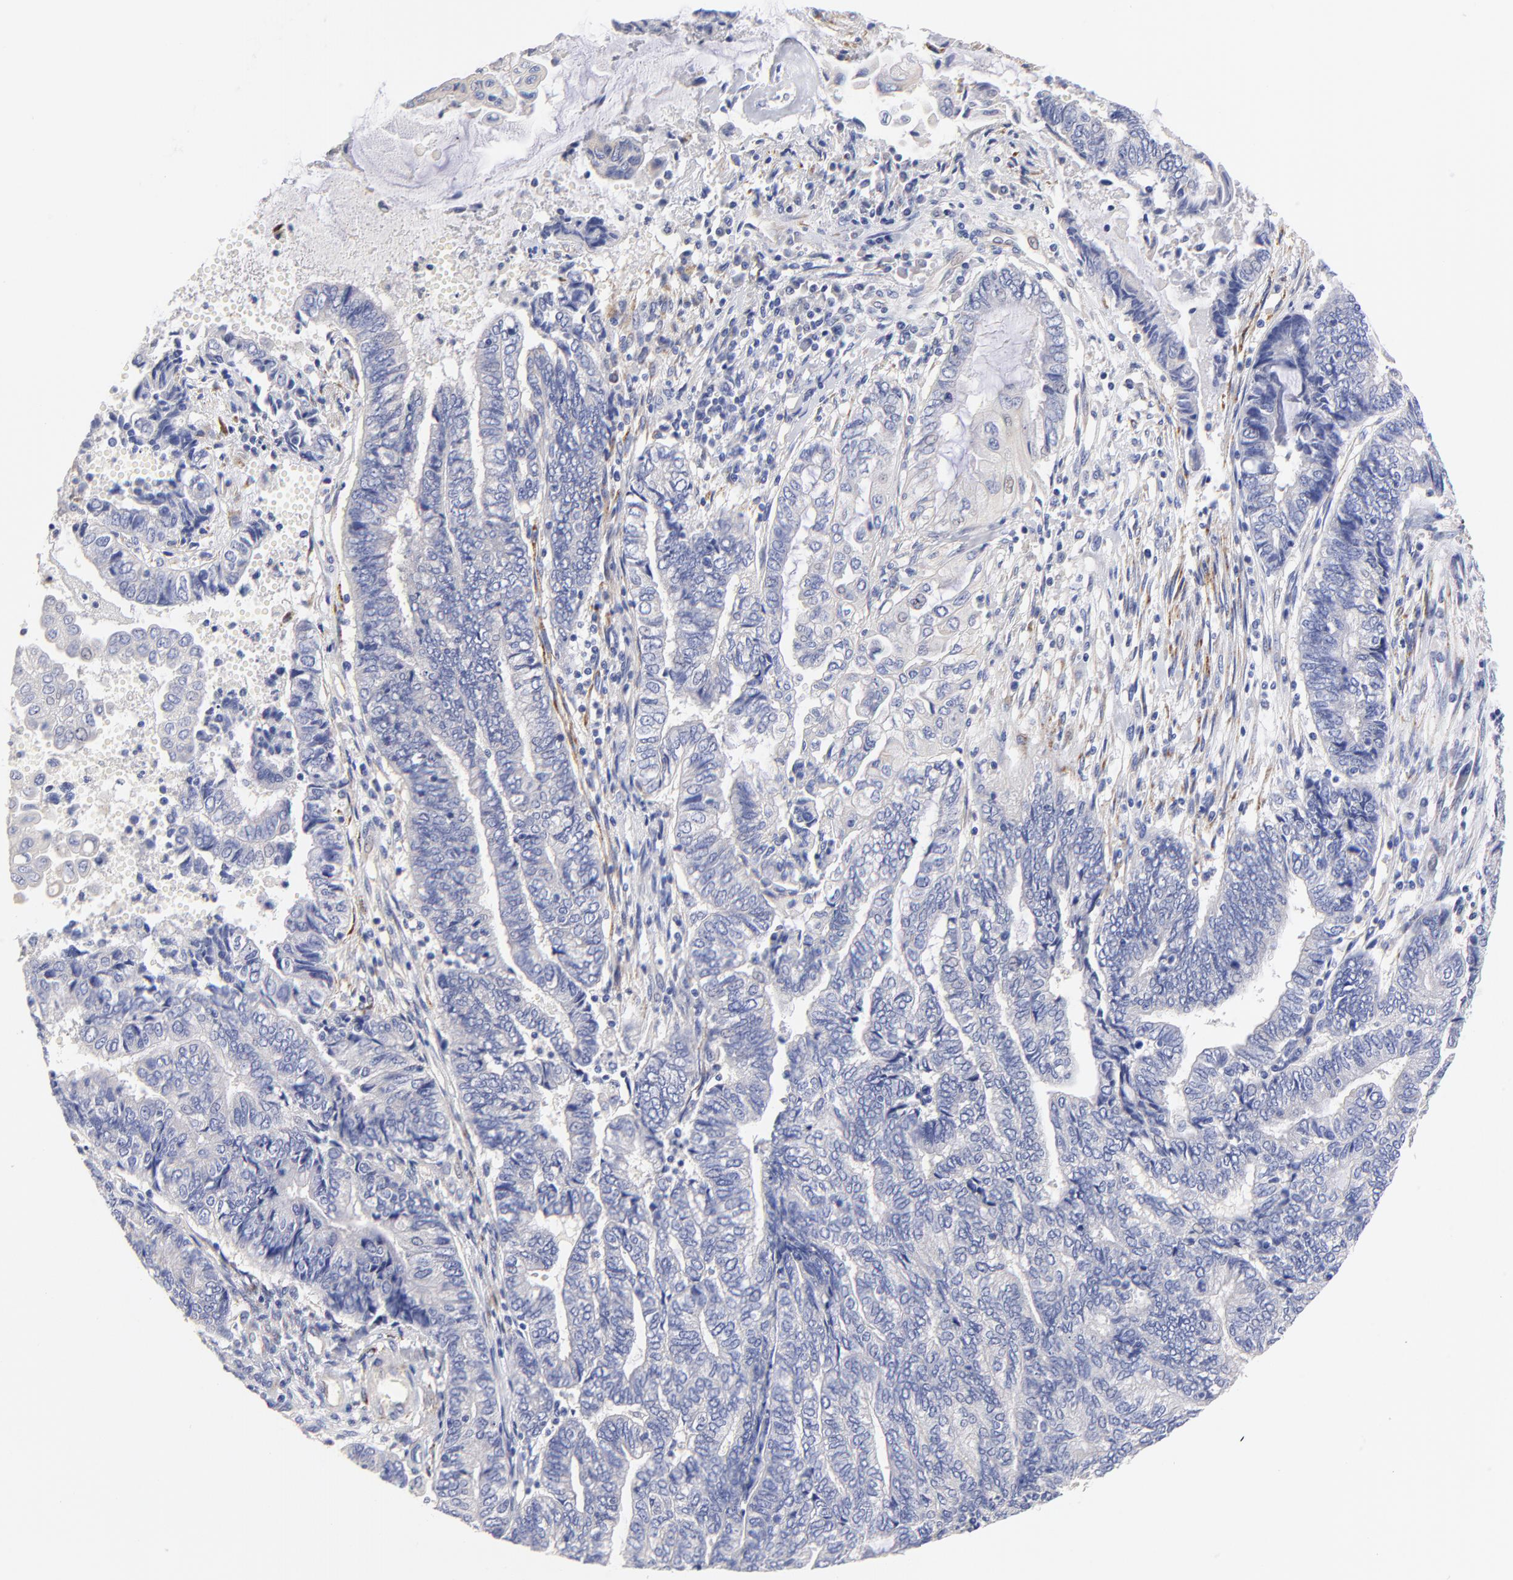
{"staining": {"intensity": "negative", "quantity": "none", "location": "none"}, "tissue": "endometrial cancer", "cell_type": "Tumor cells", "image_type": "cancer", "snomed": [{"axis": "morphology", "description": "Adenocarcinoma, NOS"}, {"axis": "topography", "description": "Uterus"}, {"axis": "topography", "description": "Endometrium"}], "caption": "Photomicrograph shows no protein staining in tumor cells of endometrial adenocarcinoma tissue.", "gene": "HS3ST1", "patient": {"sex": "female", "age": 70}}